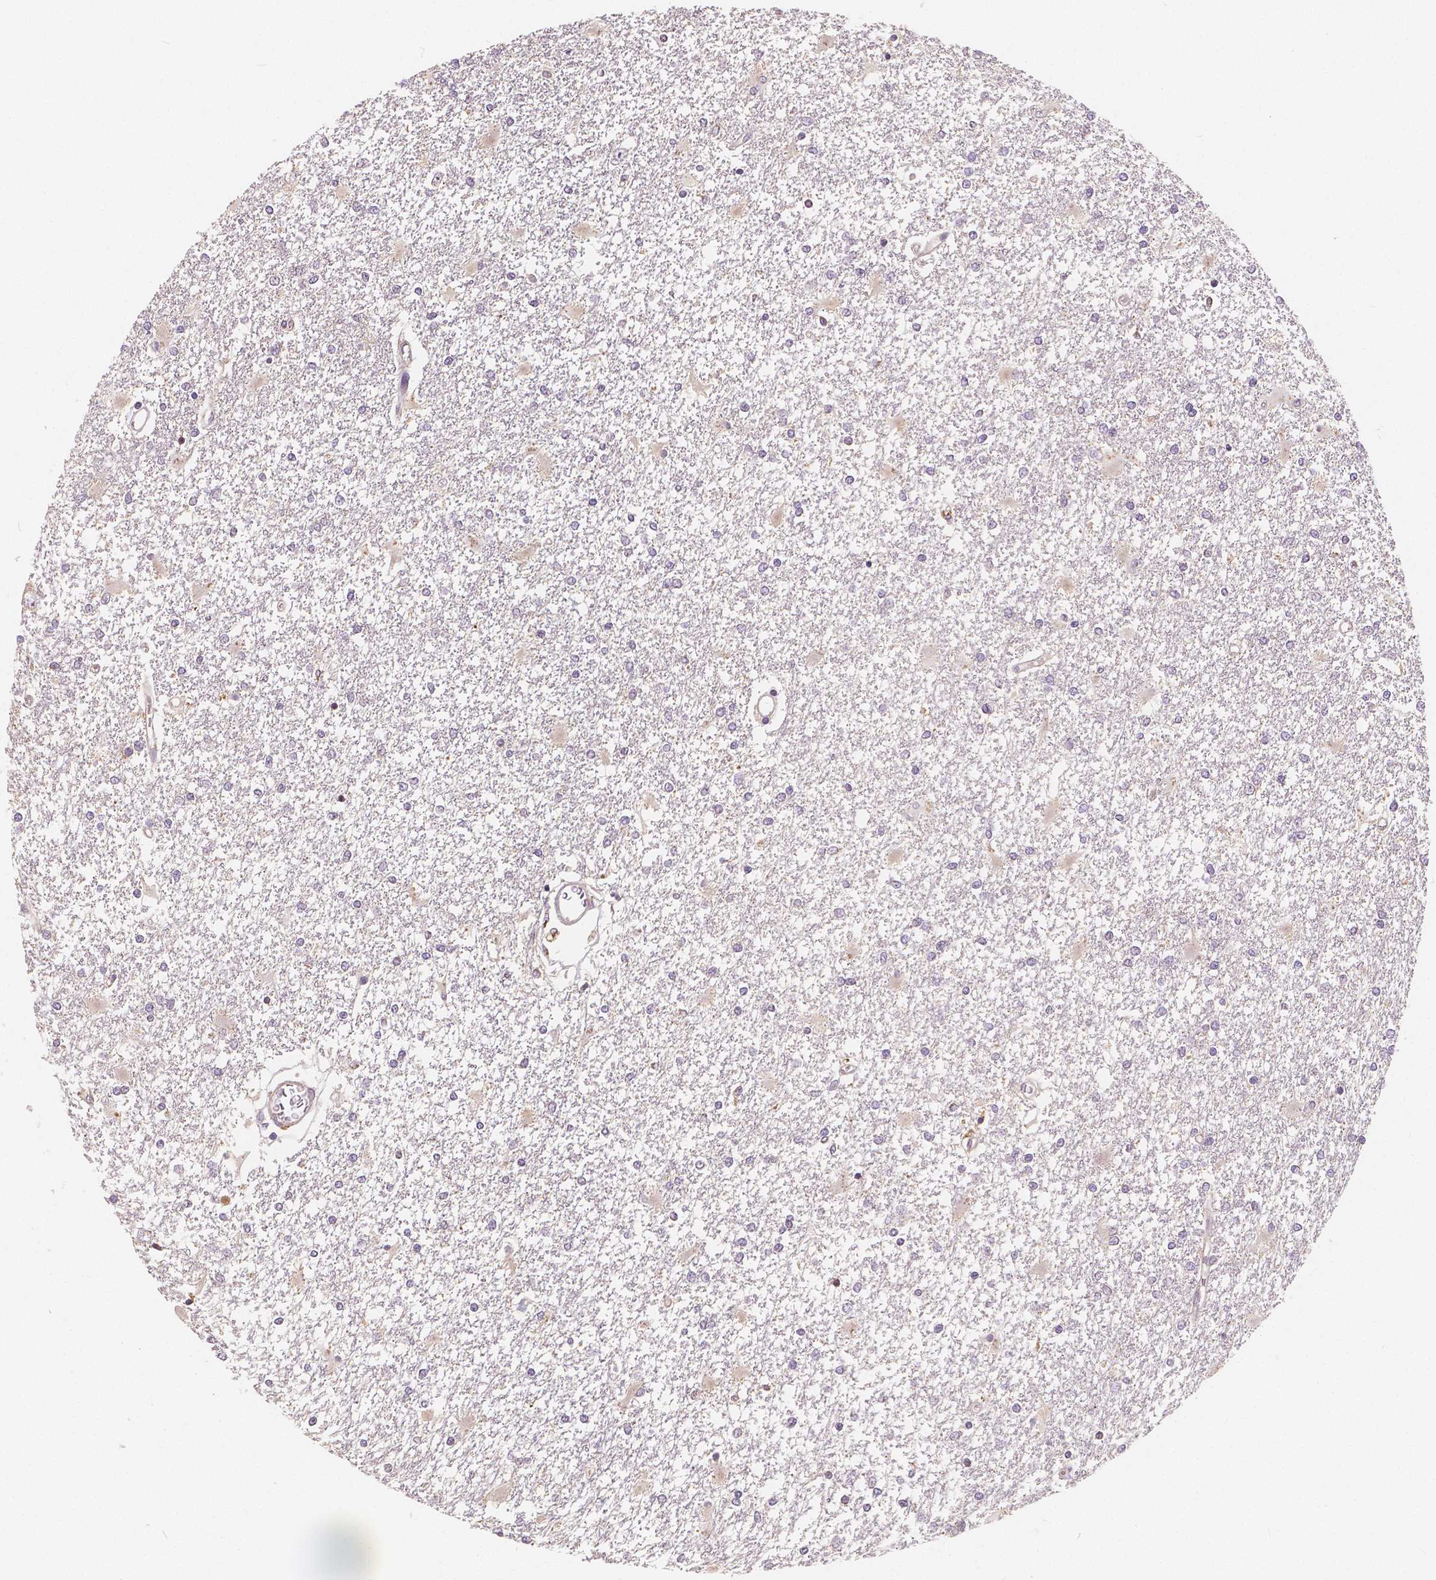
{"staining": {"intensity": "negative", "quantity": "none", "location": "none"}, "tissue": "glioma", "cell_type": "Tumor cells", "image_type": "cancer", "snomed": [{"axis": "morphology", "description": "Glioma, malignant, High grade"}, {"axis": "topography", "description": "Cerebral cortex"}], "caption": "A histopathology image of human glioma is negative for staining in tumor cells.", "gene": "SNX12", "patient": {"sex": "male", "age": 79}}